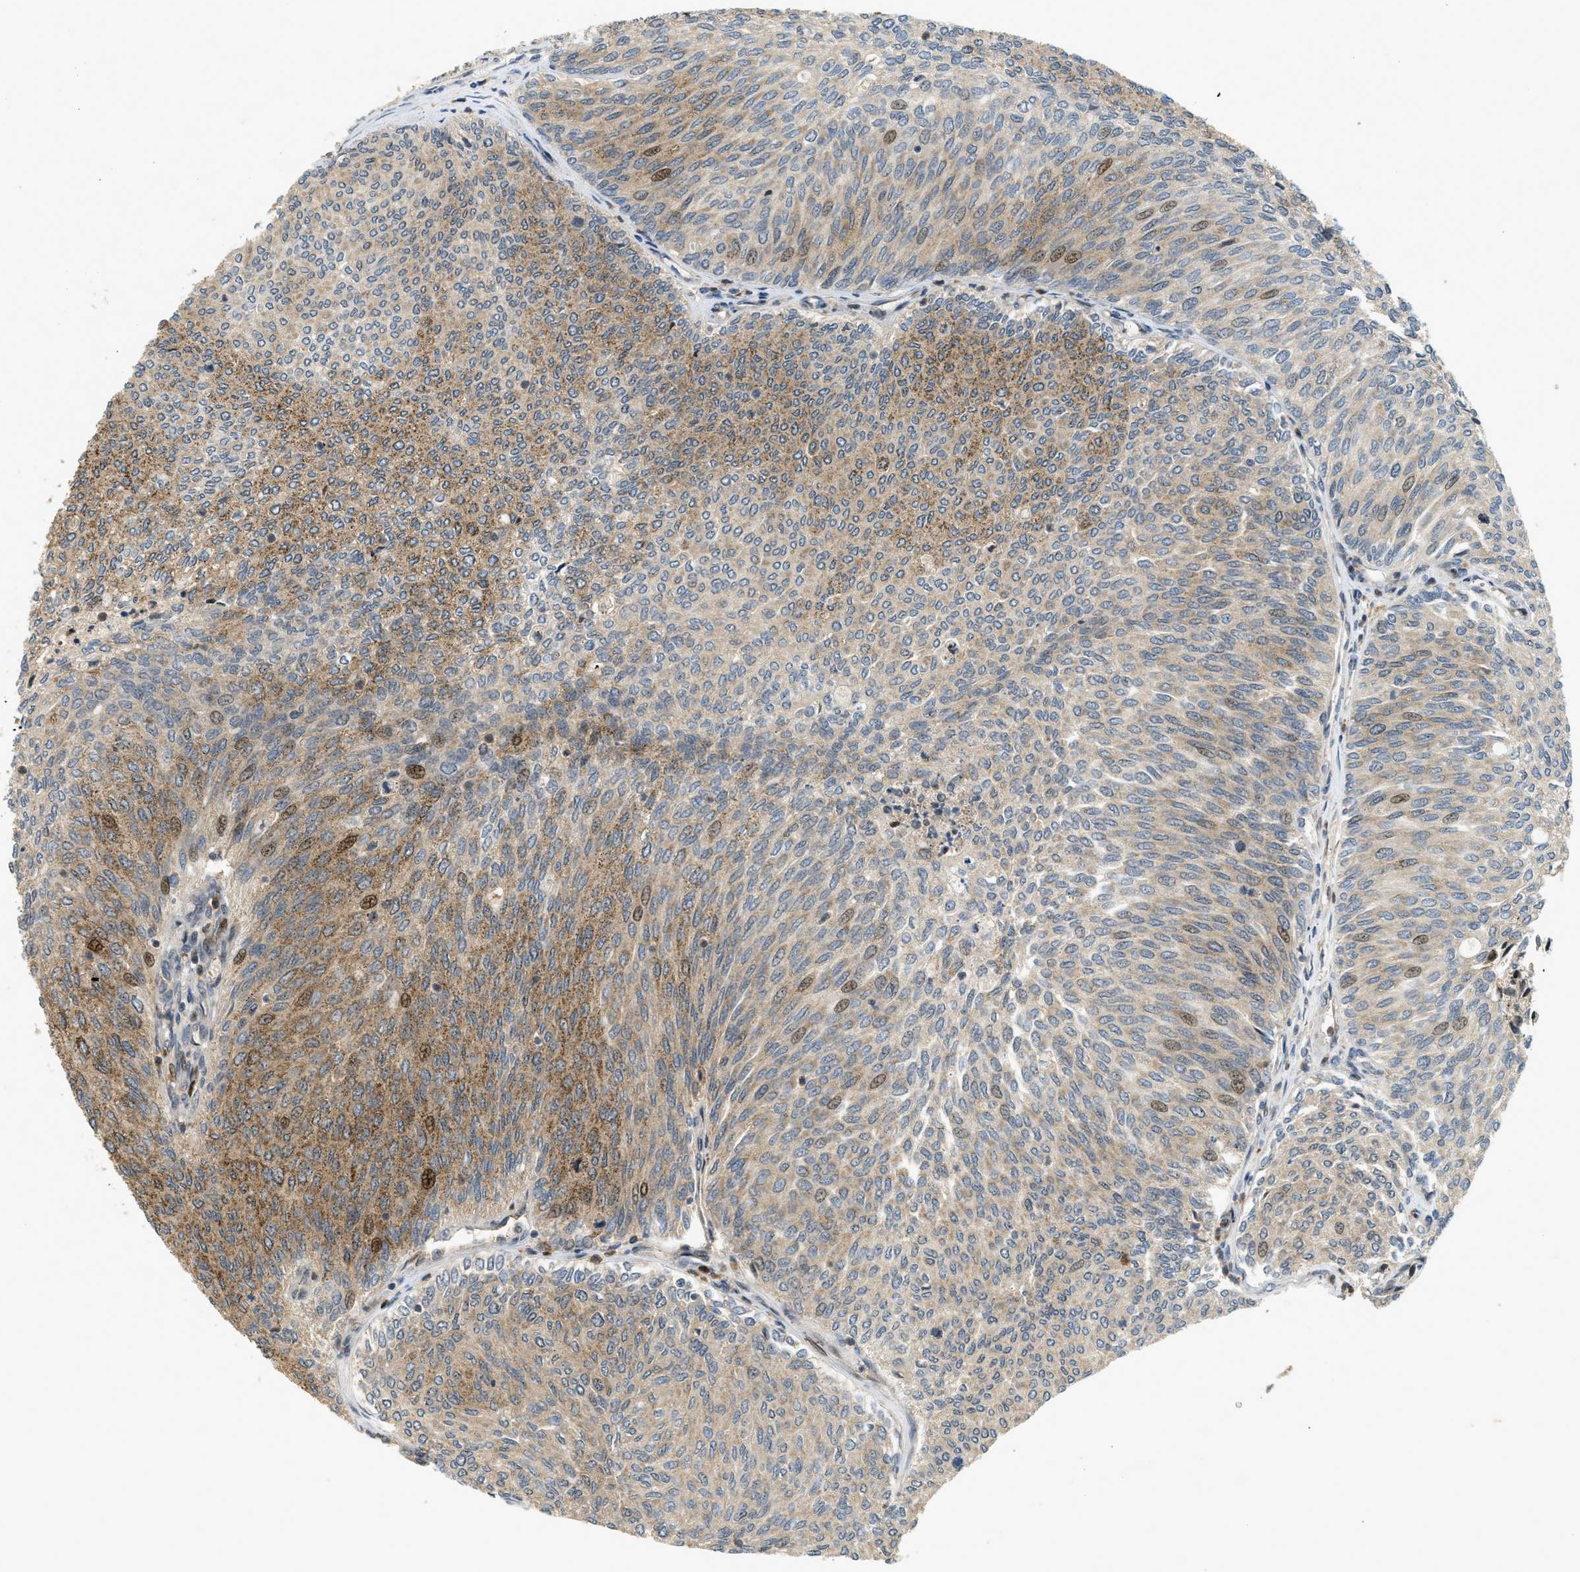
{"staining": {"intensity": "moderate", "quantity": "25%-75%", "location": "cytoplasmic/membranous,nuclear"}, "tissue": "urothelial cancer", "cell_type": "Tumor cells", "image_type": "cancer", "snomed": [{"axis": "morphology", "description": "Urothelial carcinoma, Low grade"}, {"axis": "topography", "description": "Urinary bladder"}], "caption": "Brown immunohistochemical staining in urothelial cancer displays moderate cytoplasmic/membranous and nuclear positivity in about 25%-75% of tumor cells.", "gene": "TRAPPC14", "patient": {"sex": "female", "age": 79}}